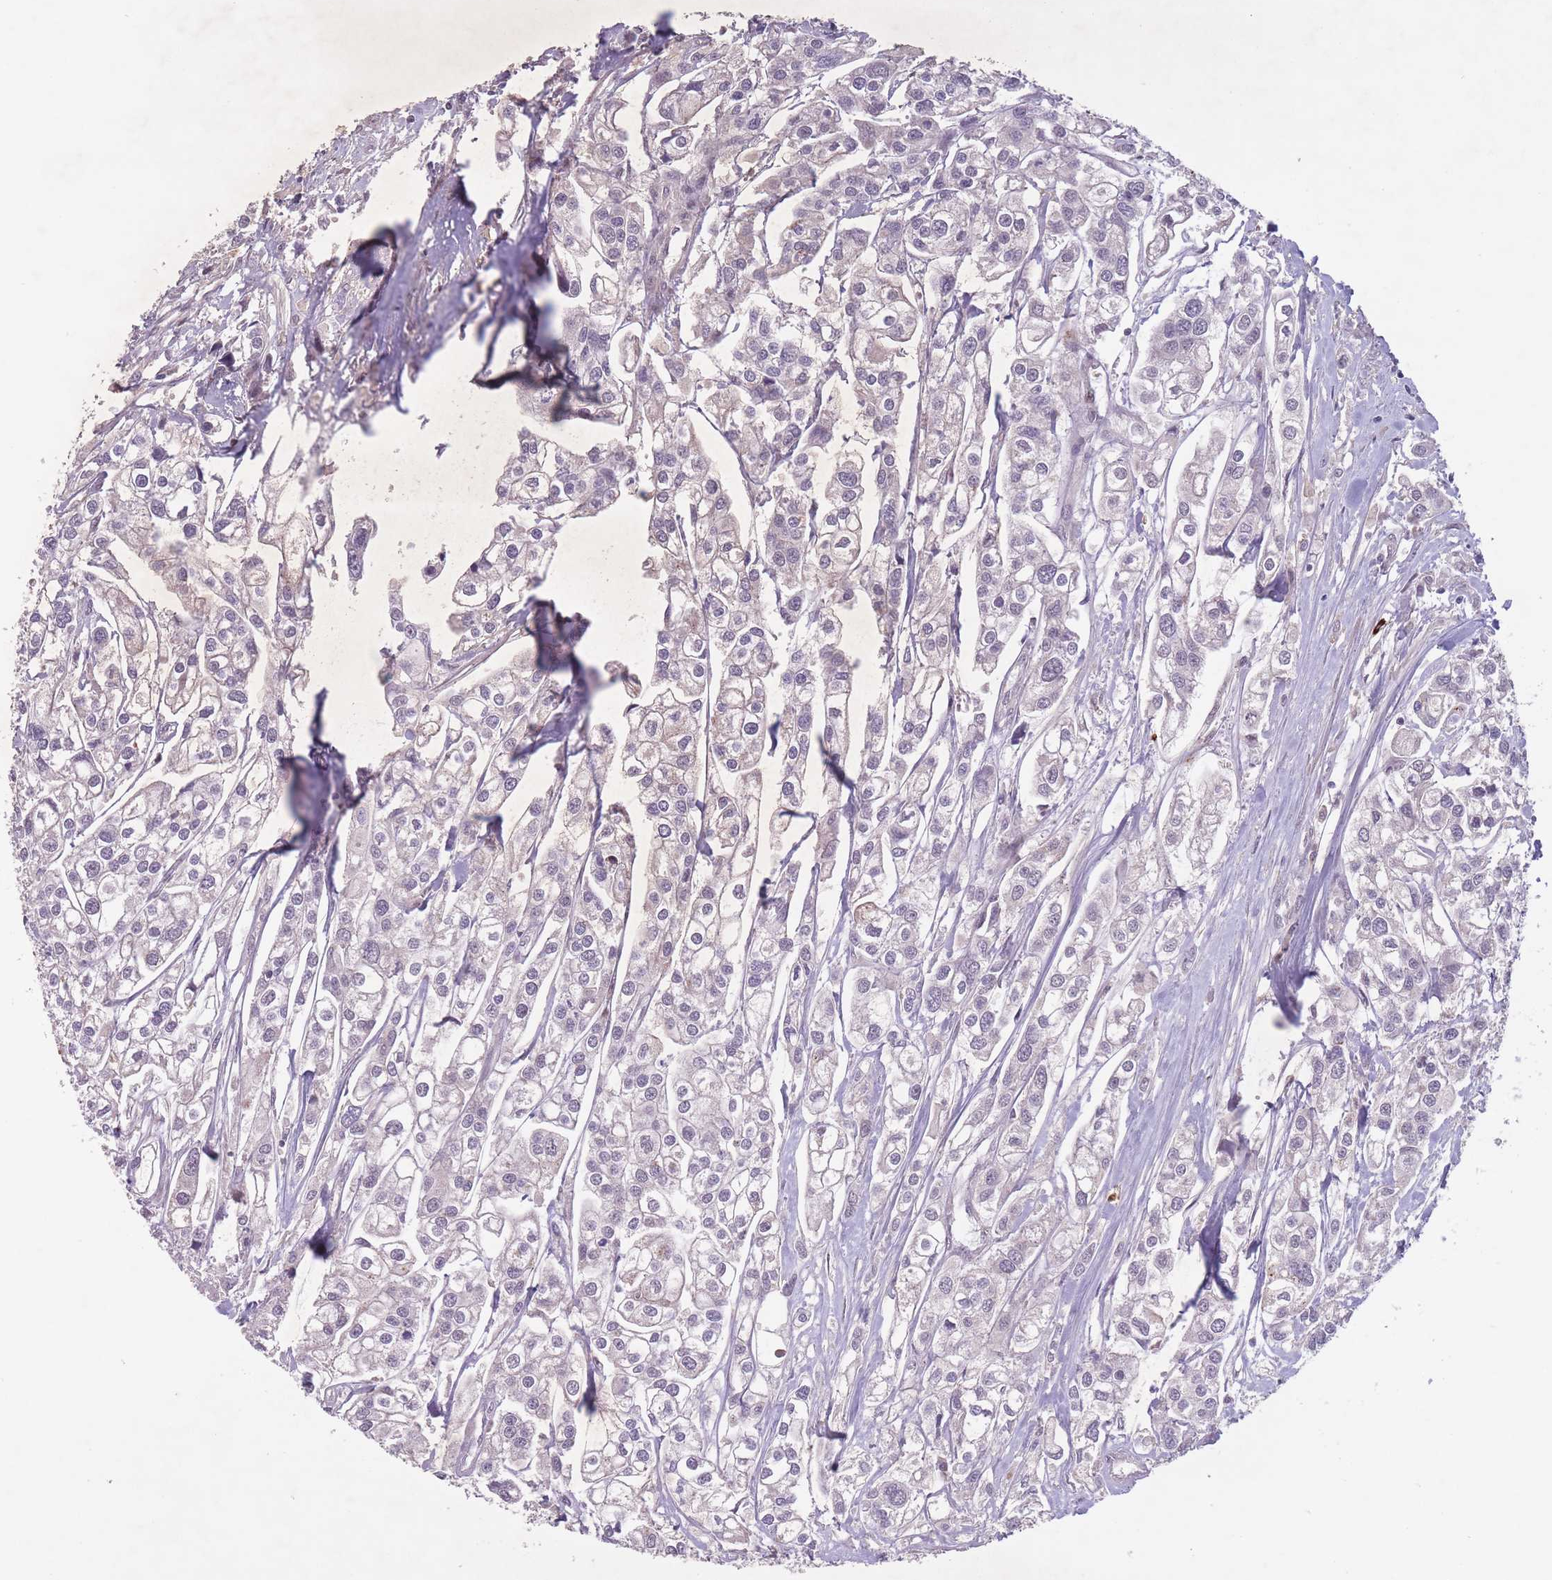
{"staining": {"intensity": "negative", "quantity": "none", "location": "none"}, "tissue": "urothelial cancer", "cell_type": "Tumor cells", "image_type": "cancer", "snomed": [{"axis": "morphology", "description": "Urothelial carcinoma, High grade"}, {"axis": "topography", "description": "Urinary bladder"}], "caption": "Tumor cells are negative for protein expression in human urothelial cancer. (Brightfield microscopy of DAB (3,3'-diaminobenzidine) IHC at high magnification).", "gene": "SECTM1", "patient": {"sex": "male", "age": 67}}